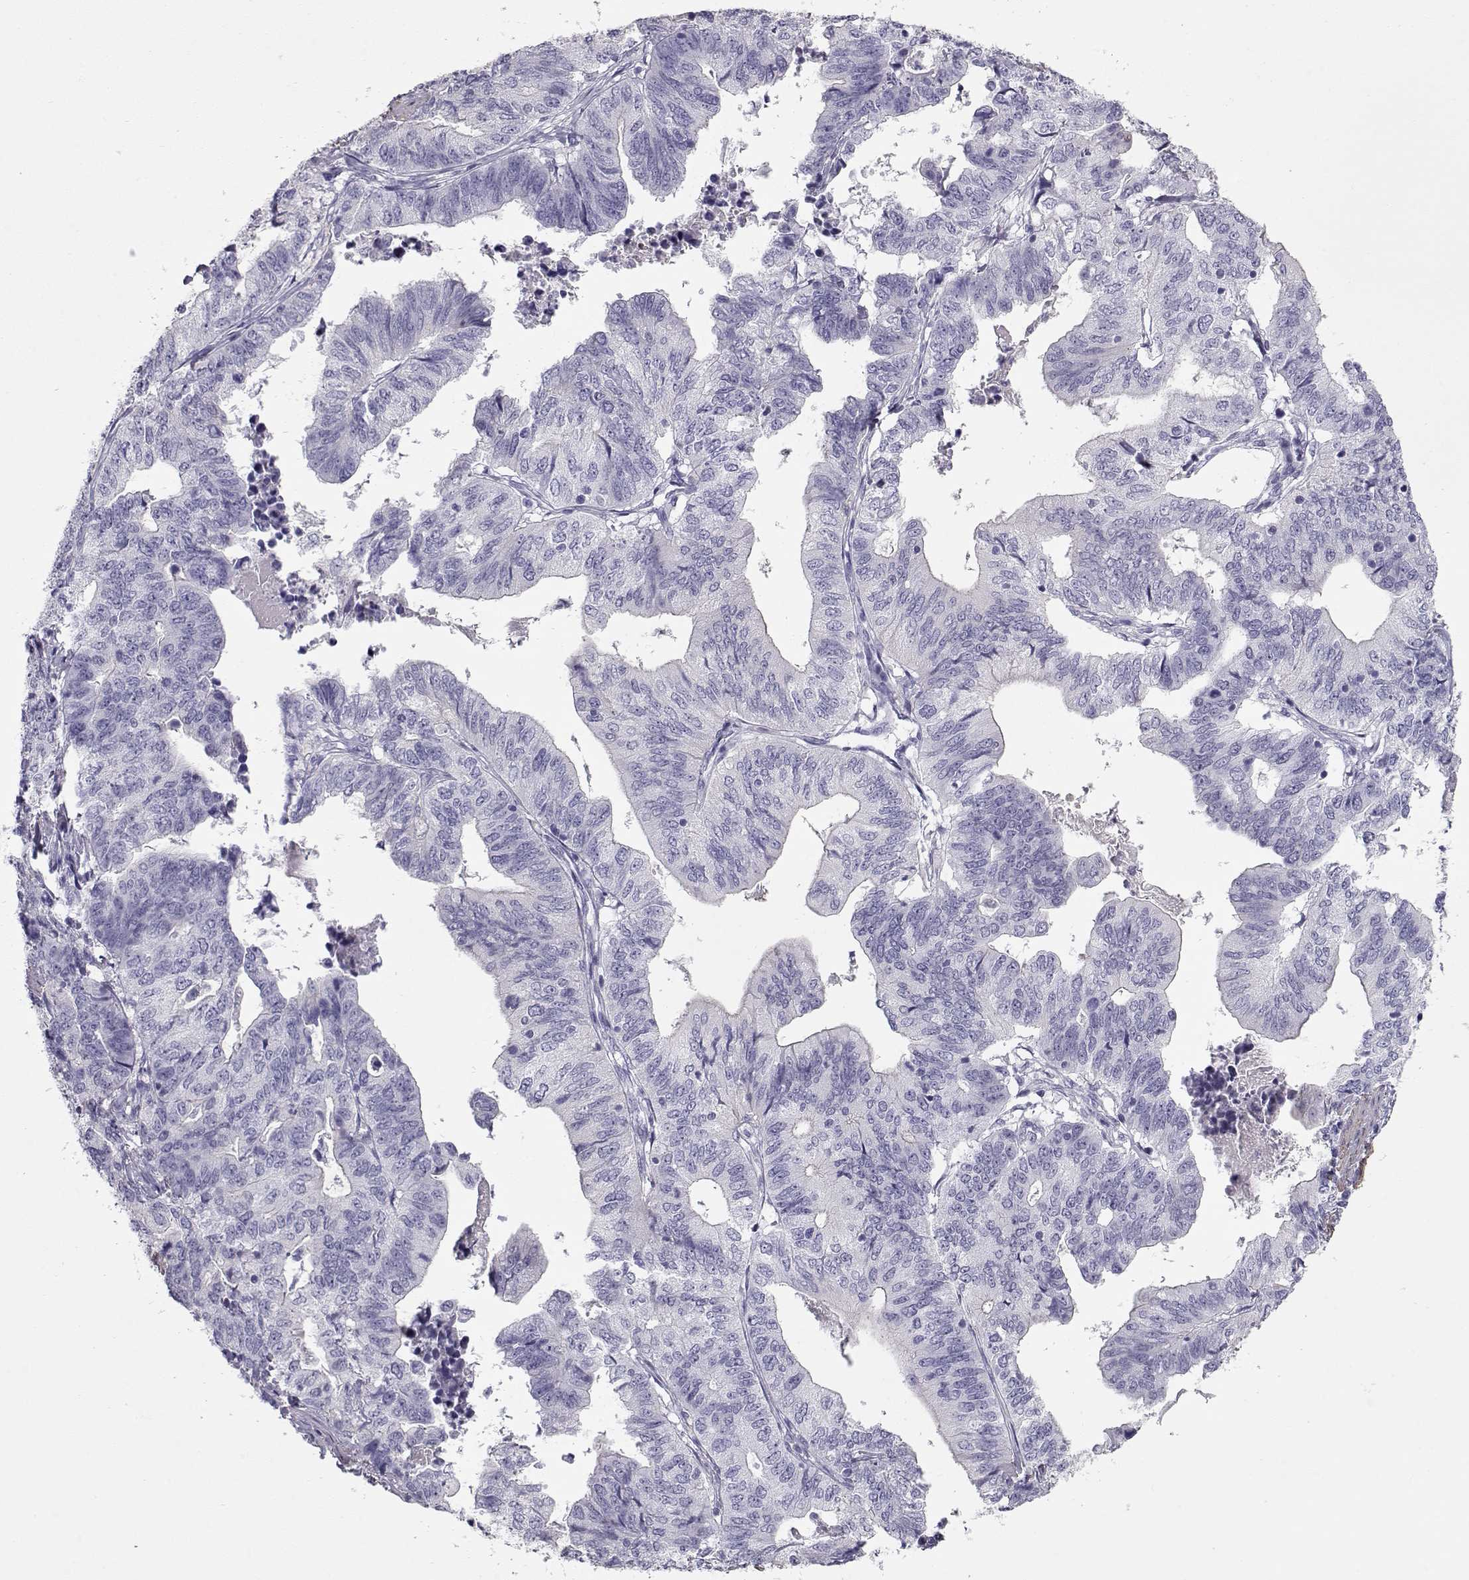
{"staining": {"intensity": "negative", "quantity": "none", "location": "none"}, "tissue": "stomach cancer", "cell_type": "Tumor cells", "image_type": "cancer", "snomed": [{"axis": "morphology", "description": "Adenocarcinoma, NOS"}, {"axis": "topography", "description": "Stomach, upper"}], "caption": "Tumor cells are negative for brown protein staining in adenocarcinoma (stomach). (Brightfield microscopy of DAB (3,3'-diaminobenzidine) immunohistochemistry at high magnification).", "gene": "SLITRK3", "patient": {"sex": "female", "age": 67}}